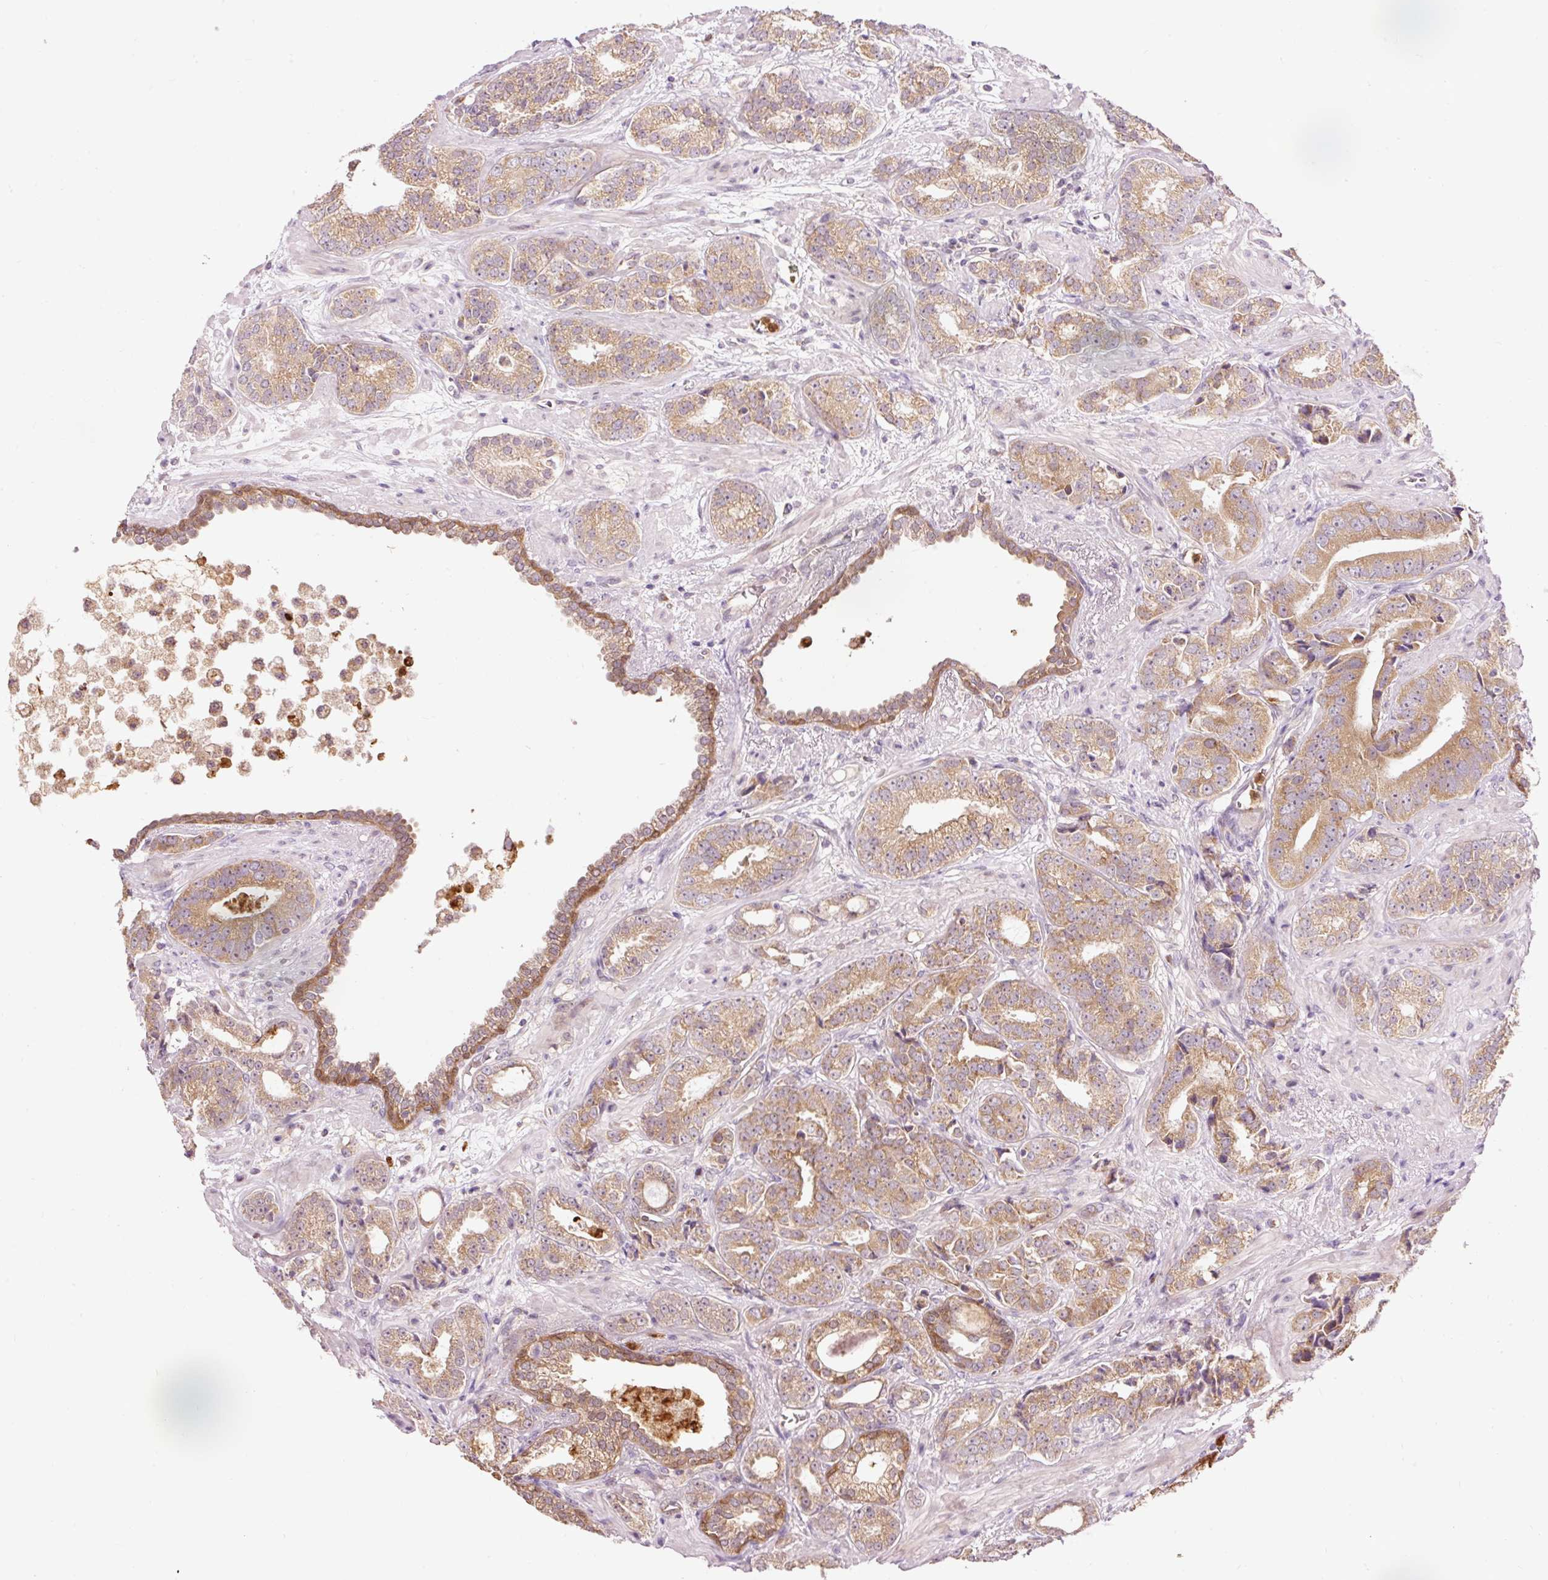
{"staining": {"intensity": "moderate", "quantity": ">75%", "location": "cytoplasmic/membranous"}, "tissue": "prostate cancer", "cell_type": "Tumor cells", "image_type": "cancer", "snomed": [{"axis": "morphology", "description": "Adenocarcinoma, High grade"}, {"axis": "topography", "description": "Prostate"}], "caption": "Prostate cancer (adenocarcinoma (high-grade)) stained for a protein demonstrates moderate cytoplasmic/membranous positivity in tumor cells.", "gene": "PRDX5", "patient": {"sex": "male", "age": 71}}